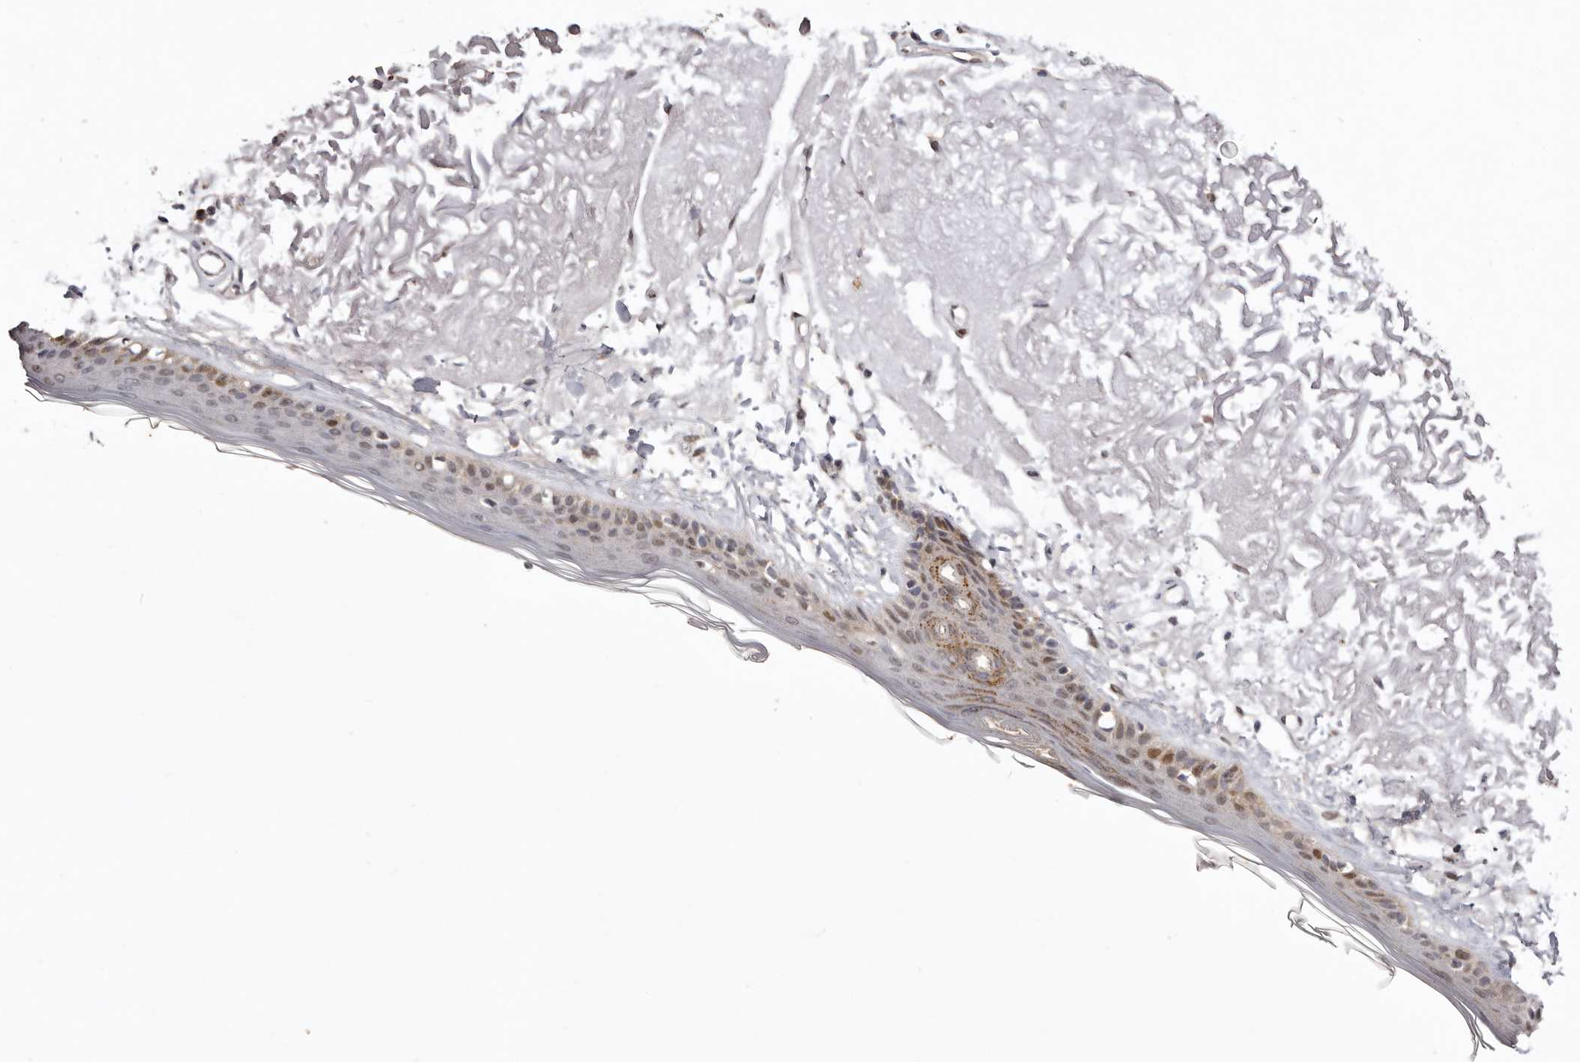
{"staining": {"intensity": "weak", "quantity": ">75%", "location": "cytoplasmic/membranous"}, "tissue": "skin", "cell_type": "Fibroblasts", "image_type": "normal", "snomed": [{"axis": "morphology", "description": "Normal tissue, NOS"}, {"axis": "topography", "description": "Skin"}, {"axis": "topography", "description": "Skeletal muscle"}], "caption": "Immunohistochemical staining of unremarkable skin reveals low levels of weak cytoplasmic/membranous positivity in approximately >75% of fibroblasts. The staining is performed using DAB (3,3'-diaminobenzidine) brown chromogen to label protein expression. The nuclei are counter-stained blue using hematoxylin.", "gene": "NOTCH1", "patient": {"sex": "male", "age": 83}}